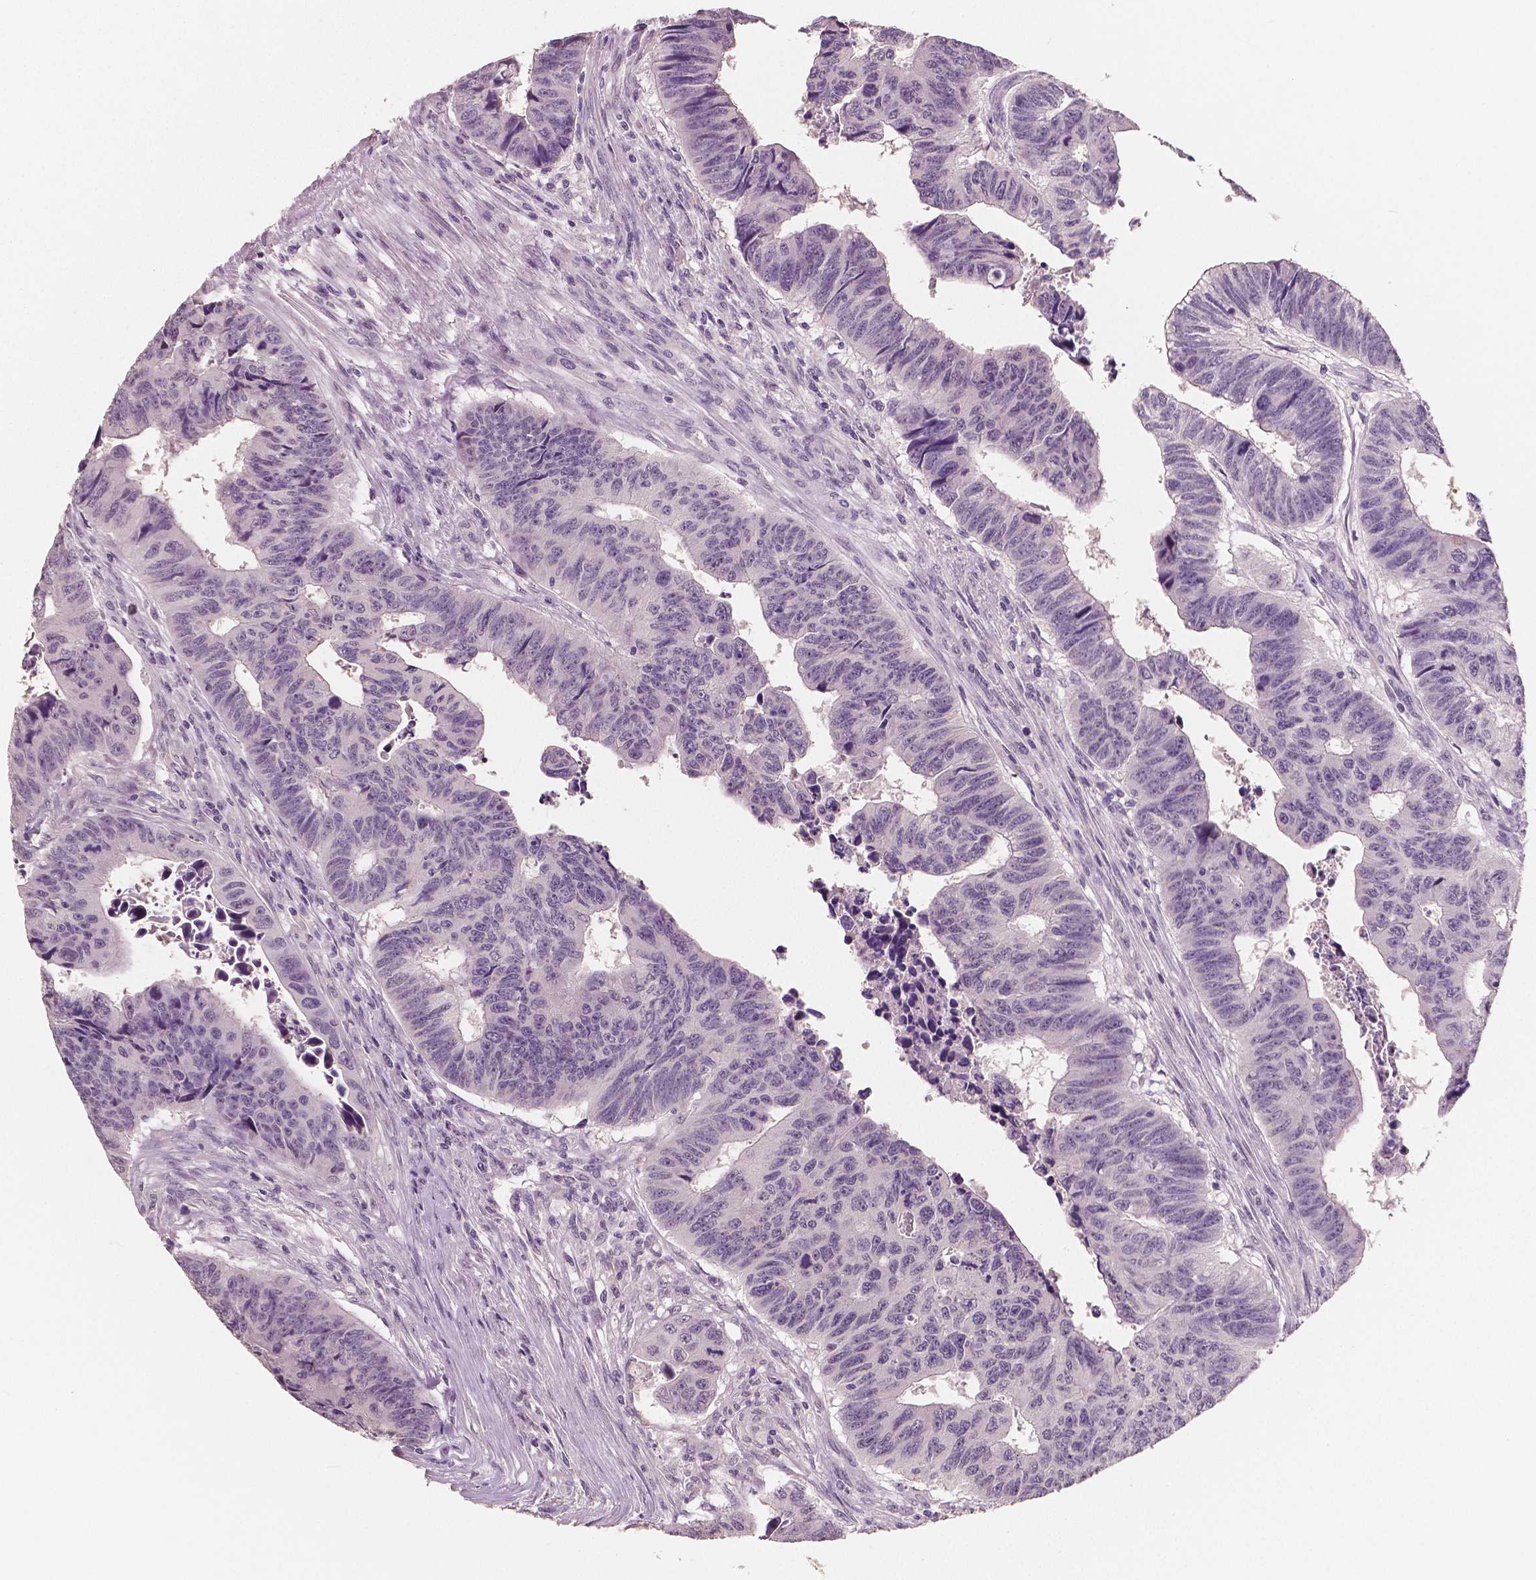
{"staining": {"intensity": "negative", "quantity": "none", "location": "none"}, "tissue": "colorectal cancer", "cell_type": "Tumor cells", "image_type": "cancer", "snomed": [{"axis": "morphology", "description": "Adenocarcinoma, NOS"}, {"axis": "topography", "description": "Rectum"}], "caption": "IHC image of neoplastic tissue: adenocarcinoma (colorectal) stained with DAB displays no significant protein staining in tumor cells.", "gene": "RNASE7", "patient": {"sex": "female", "age": 85}}